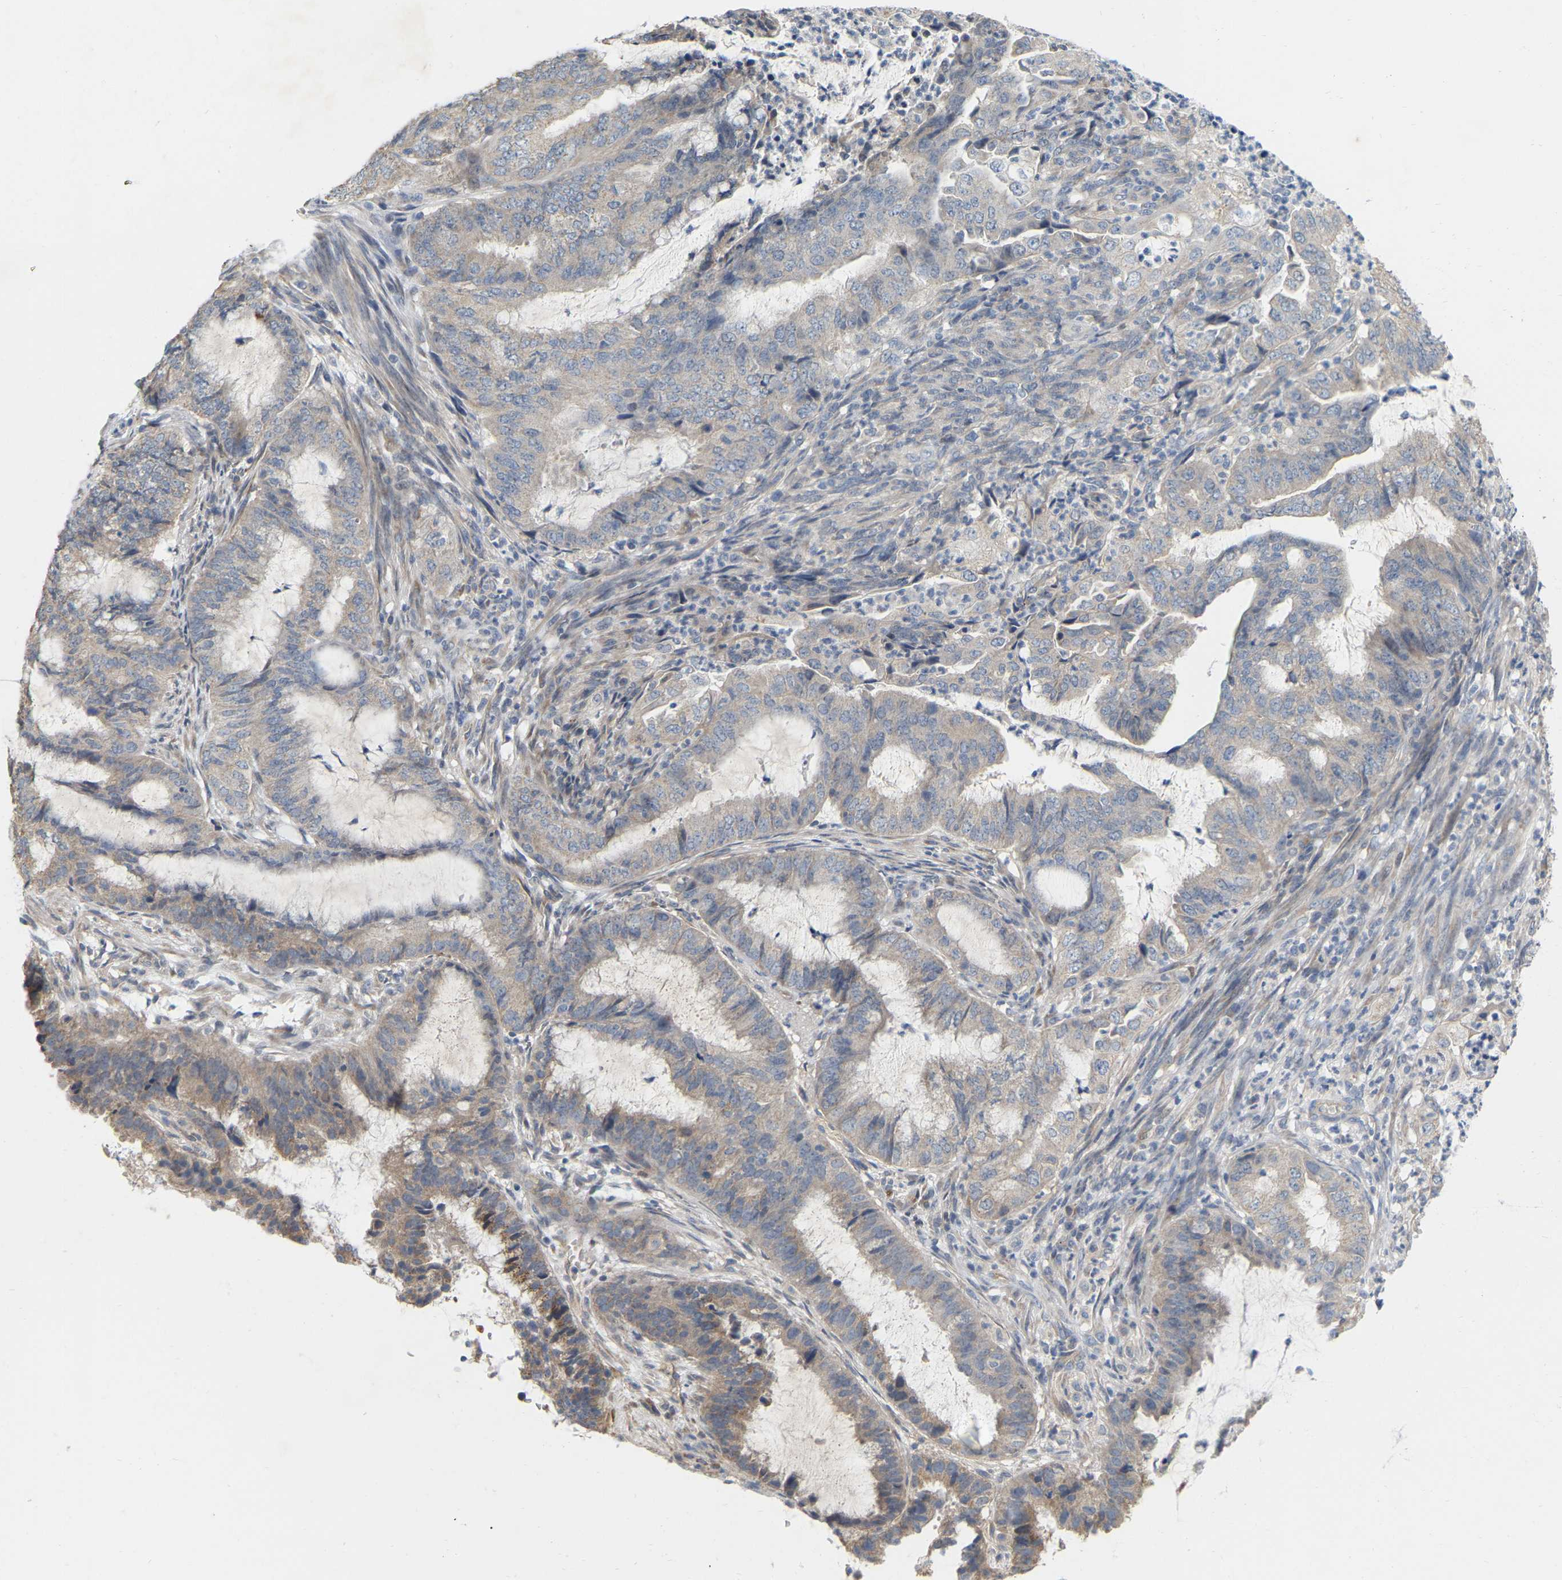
{"staining": {"intensity": "moderate", "quantity": "<25%", "location": "cytoplasmic/membranous"}, "tissue": "endometrial cancer", "cell_type": "Tumor cells", "image_type": "cancer", "snomed": [{"axis": "morphology", "description": "Adenocarcinoma, NOS"}, {"axis": "topography", "description": "Endometrium"}], "caption": "This is a histology image of immunohistochemistry (IHC) staining of endometrial cancer (adenocarcinoma), which shows moderate staining in the cytoplasmic/membranous of tumor cells.", "gene": "SSH1", "patient": {"sex": "female", "age": 51}}